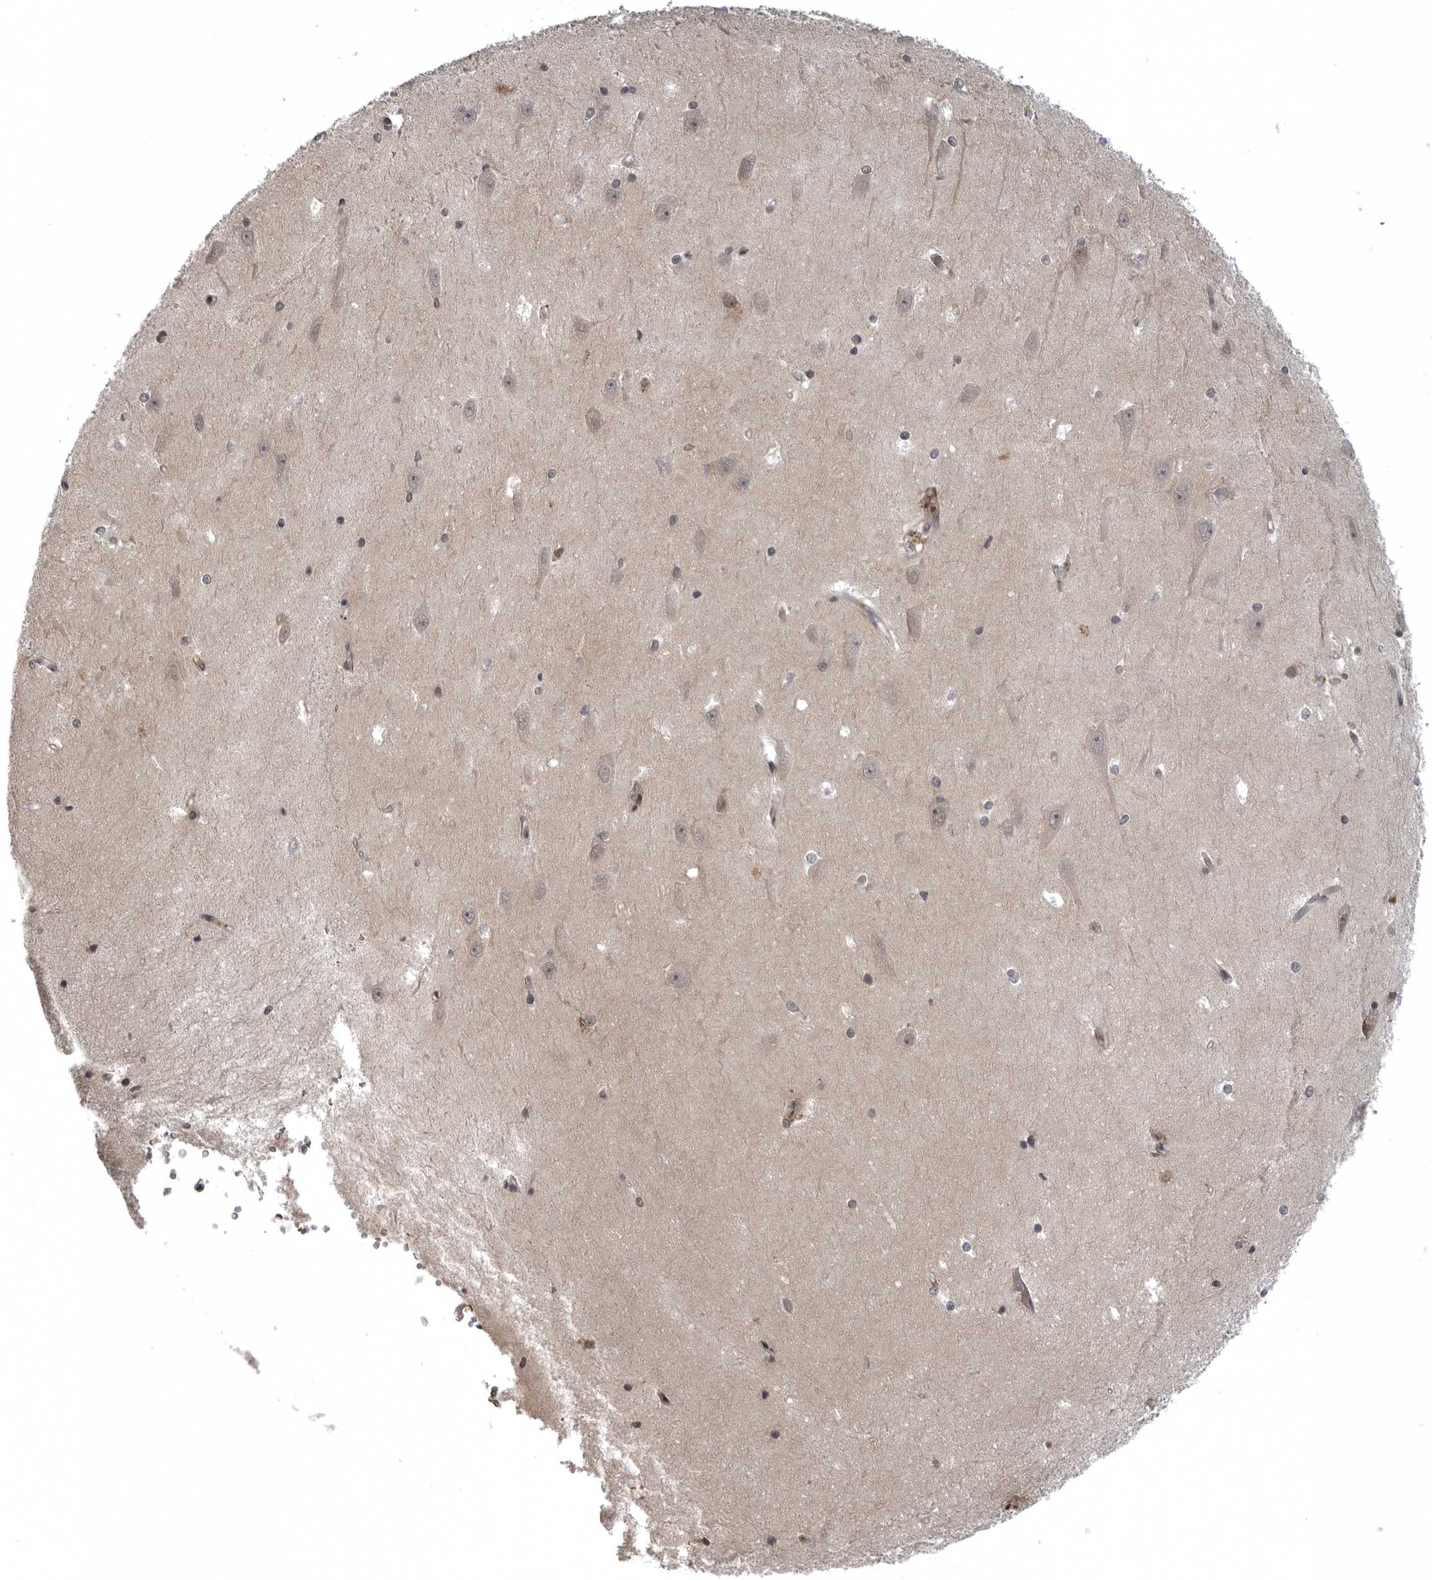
{"staining": {"intensity": "weak", "quantity": "<25%", "location": "nuclear"}, "tissue": "hippocampus", "cell_type": "Glial cells", "image_type": "normal", "snomed": [{"axis": "morphology", "description": "Normal tissue, NOS"}, {"axis": "topography", "description": "Hippocampus"}], "caption": "This image is of benign hippocampus stained with immunohistochemistry (IHC) to label a protein in brown with the nuclei are counter-stained blue. There is no staining in glial cells. The staining is performed using DAB (3,3'-diaminobenzidine) brown chromogen with nuclei counter-stained in using hematoxylin.", "gene": "SNX16", "patient": {"sex": "male", "age": 45}}